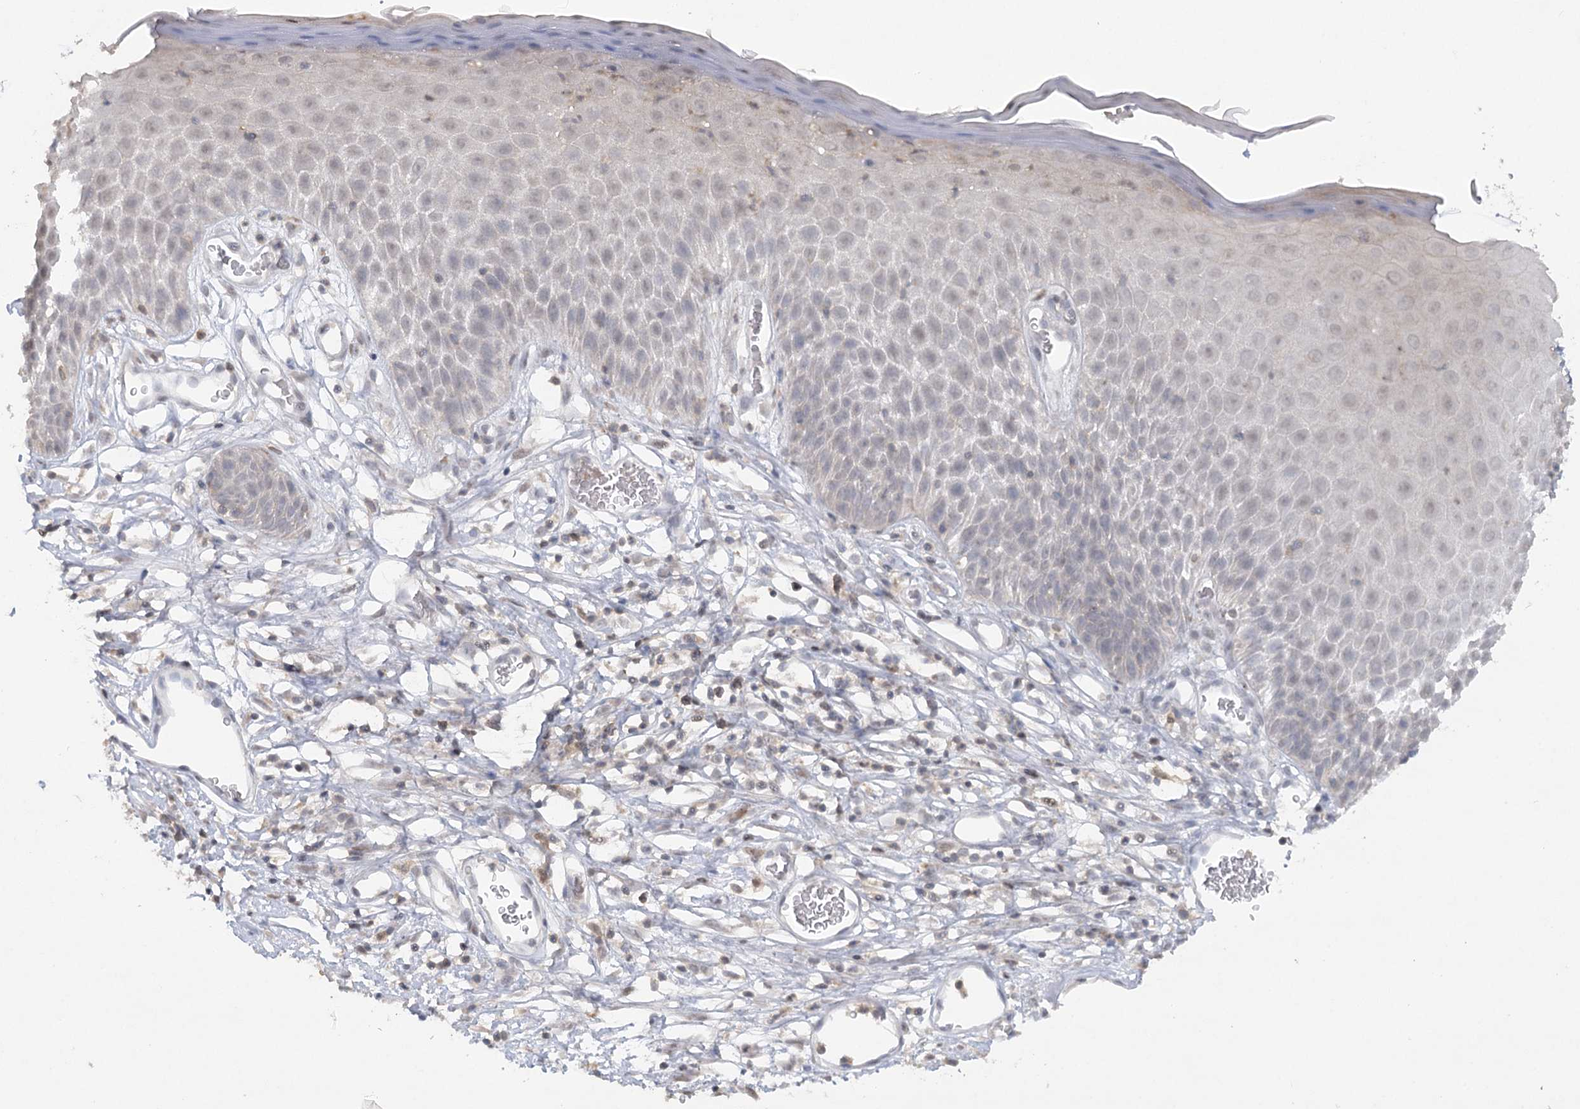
{"staining": {"intensity": "moderate", "quantity": "<25%", "location": "cytoplasmic/membranous"}, "tissue": "skin", "cell_type": "Epidermal cells", "image_type": "normal", "snomed": [{"axis": "morphology", "description": "Normal tissue, NOS"}, {"axis": "topography", "description": "Vulva"}], "caption": "Epidermal cells reveal low levels of moderate cytoplasmic/membranous staining in approximately <25% of cells in normal skin.", "gene": "TRAF3IP1", "patient": {"sex": "female", "age": 68}}